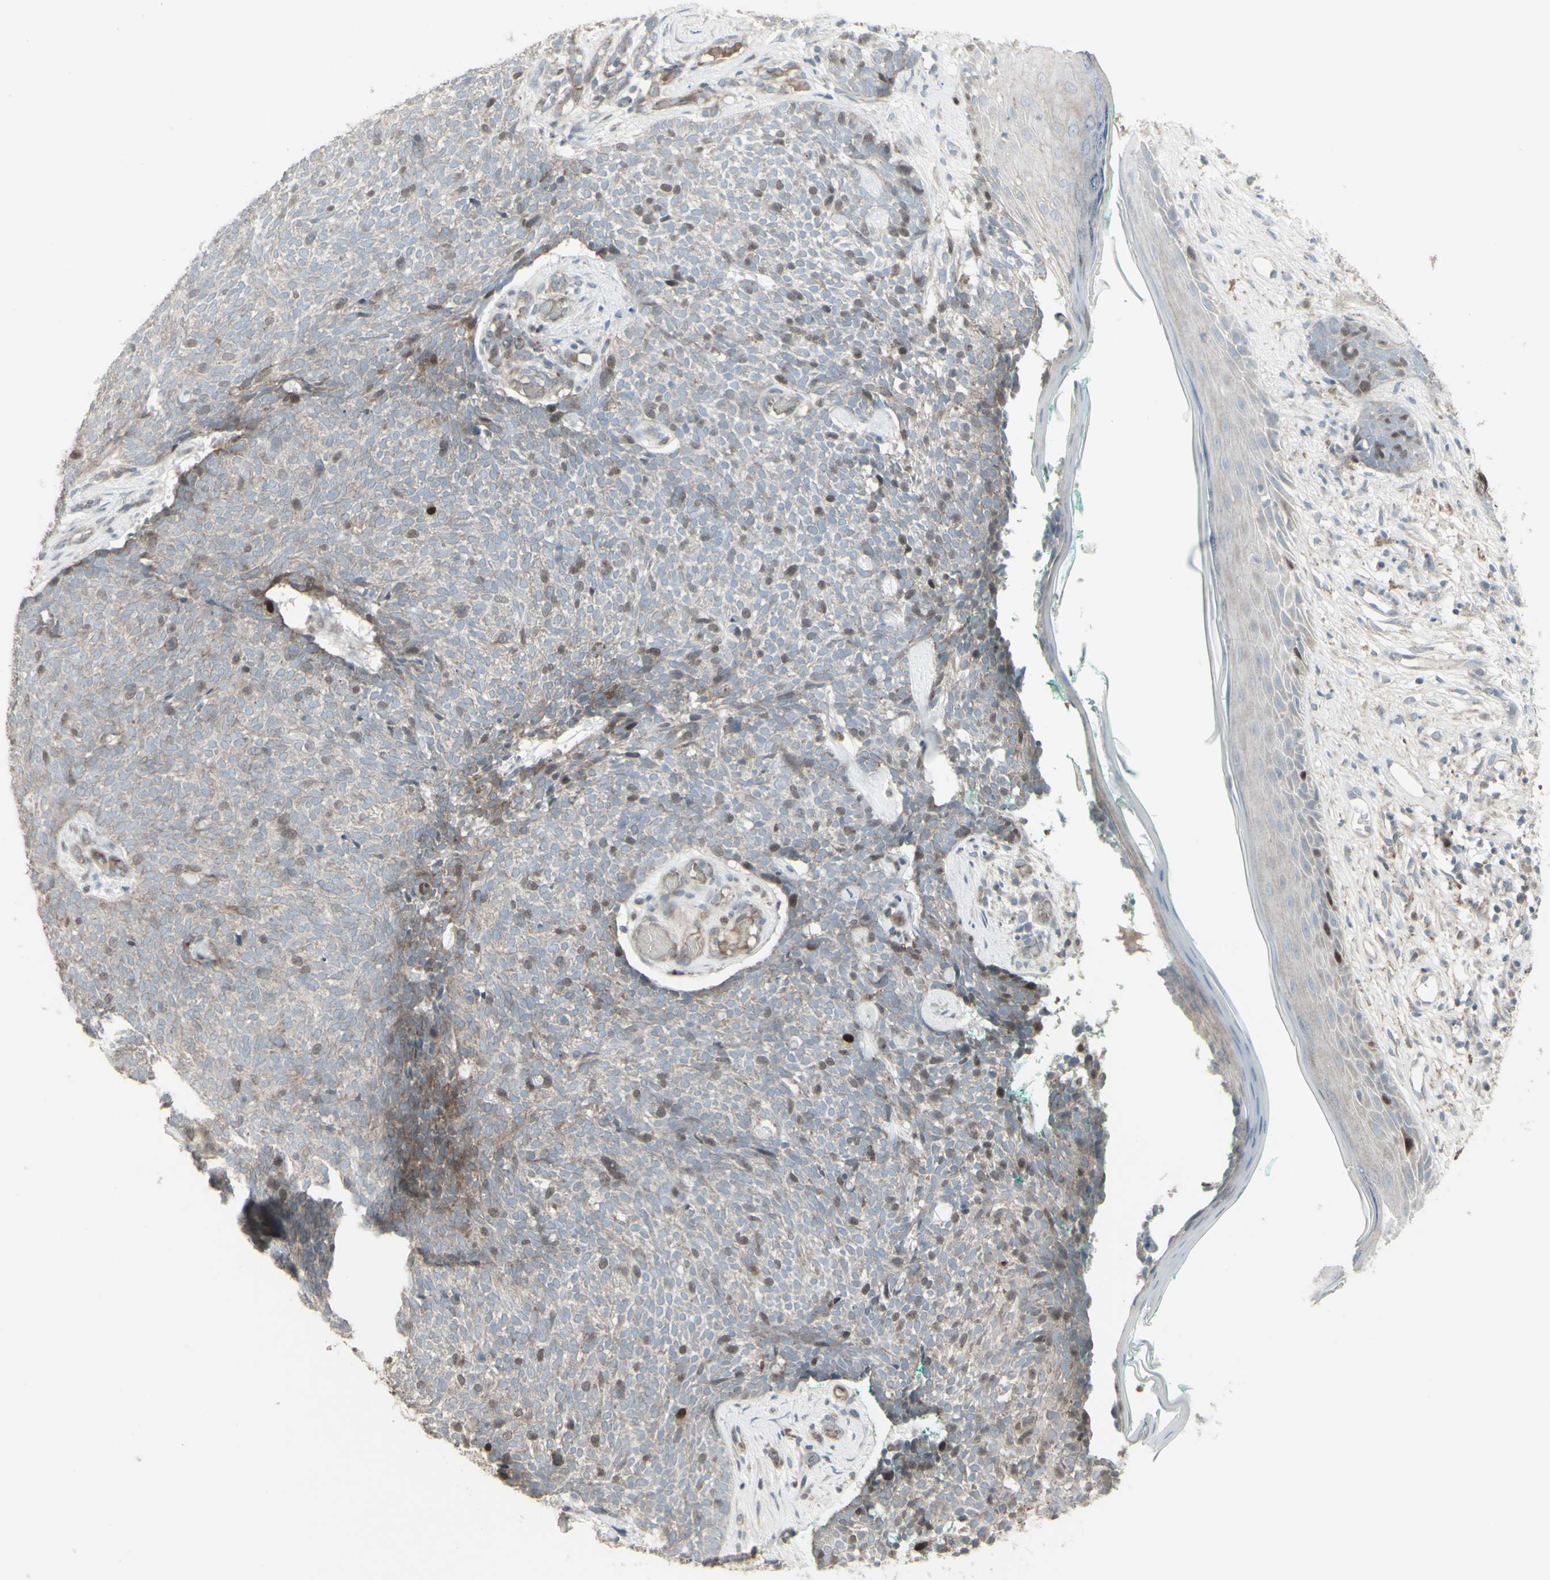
{"staining": {"intensity": "weak", "quantity": "25%-75%", "location": "nuclear"}, "tissue": "skin cancer", "cell_type": "Tumor cells", "image_type": "cancer", "snomed": [{"axis": "morphology", "description": "Basal cell carcinoma"}, {"axis": "topography", "description": "Skin"}], "caption": "IHC image of skin basal cell carcinoma stained for a protein (brown), which displays low levels of weak nuclear staining in about 25%-75% of tumor cells.", "gene": "GMNN", "patient": {"sex": "female", "age": 84}}